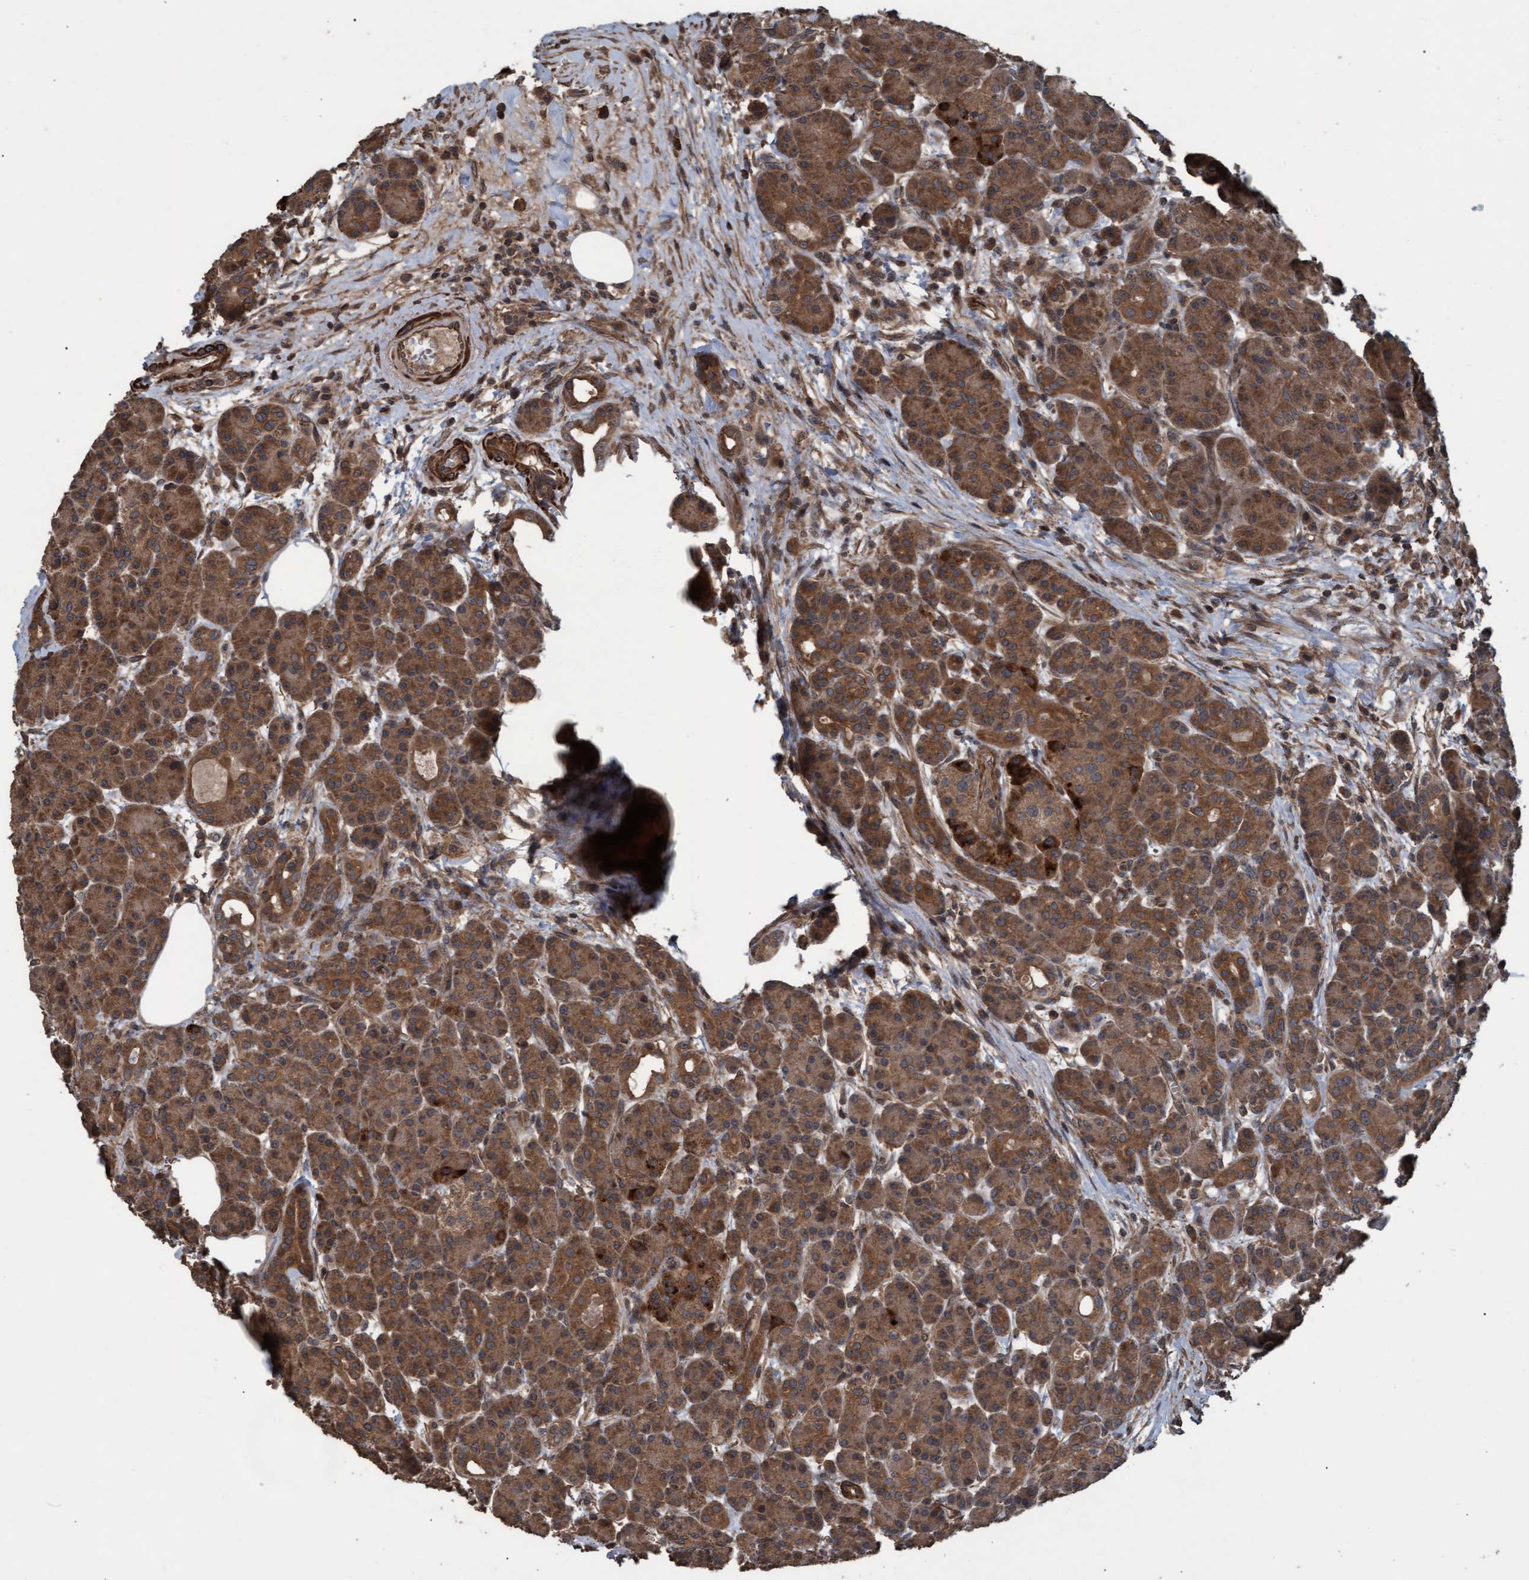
{"staining": {"intensity": "strong", "quantity": ">75%", "location": "cytoplasmic/membranous"}, "tissue": "pancreas", "cell_type": "Exocrine glandular cells", "image_type": "normal", "snomed": [{"axis": "morphology", "description": "Normal tissue, NOS"}, {"axis": "topography", "description": "Pancreas"}], "caption": "Immunohistochemistry histopathology image of unremarkable human pancreas stained for a protein (brown), which demonstrates high levels of strong cytoplasmic/membranous expression in about >75% of exocrine glandular cells.", "gene": "GGT6", "patient": {"sex": "male", "age": 63}}